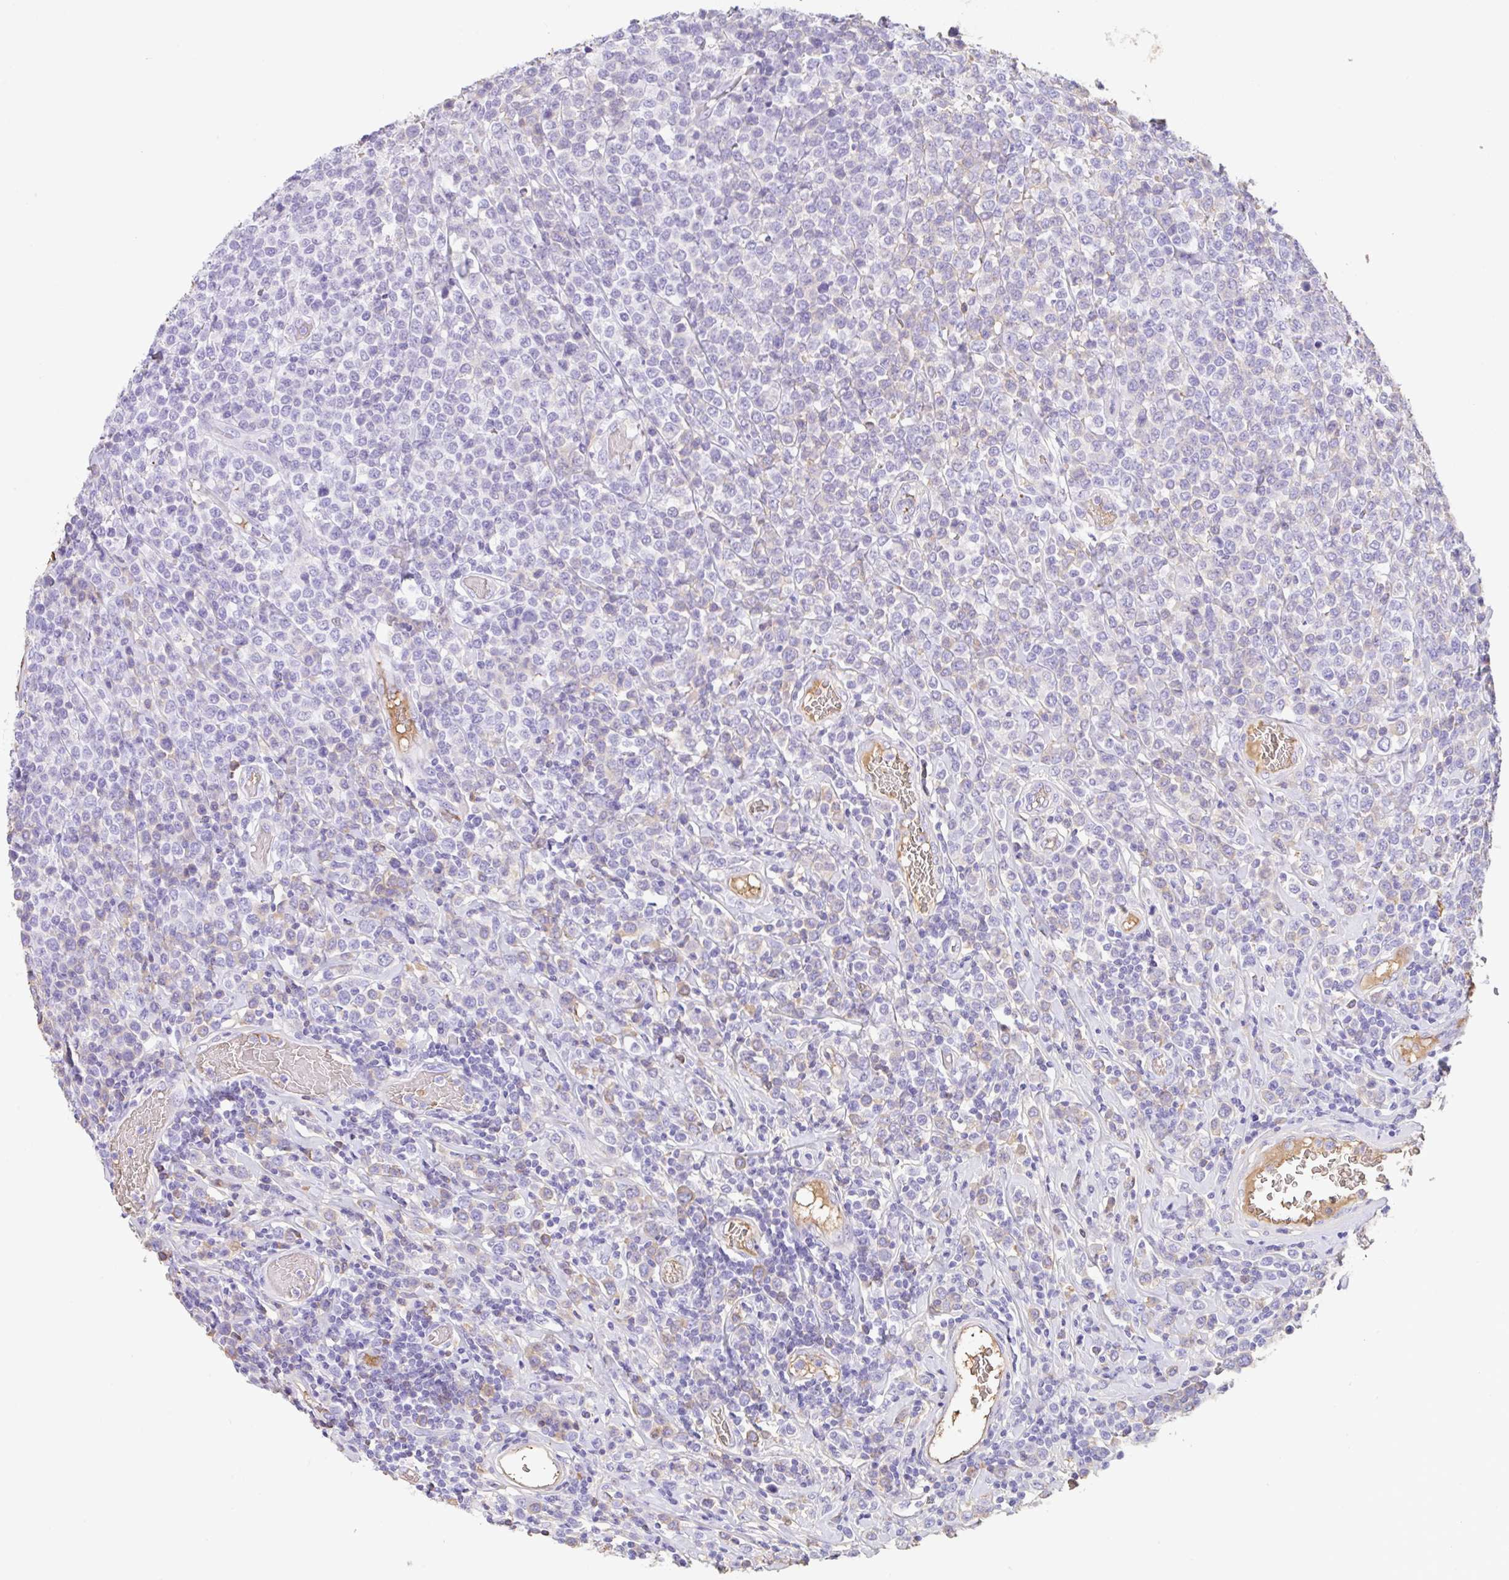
{"staining": {"intensity": "weak", "quantity": "<25%", "location": "cytoplasmic/membranous"}, "tissue": "lymphoma", "cell_type": "Tumor cells", "image_type": "cancer", "snomed": [{"axis": "morphology", "description": "Malignant lymphoma, non-Hodgkin's type, High grade"}, {"axis": "topography", "description": "Soft tissue"}], "caption": "Protein analysis of malignant lymphoma, non-Hodgkin's type (high-grade) exhibits no significant staining in tumor cells. (Immunohistochemistry, brightfield microscopy, high magnification).", "gene": "HOXC12", "patient": {"sex": "female", "age": 56}}